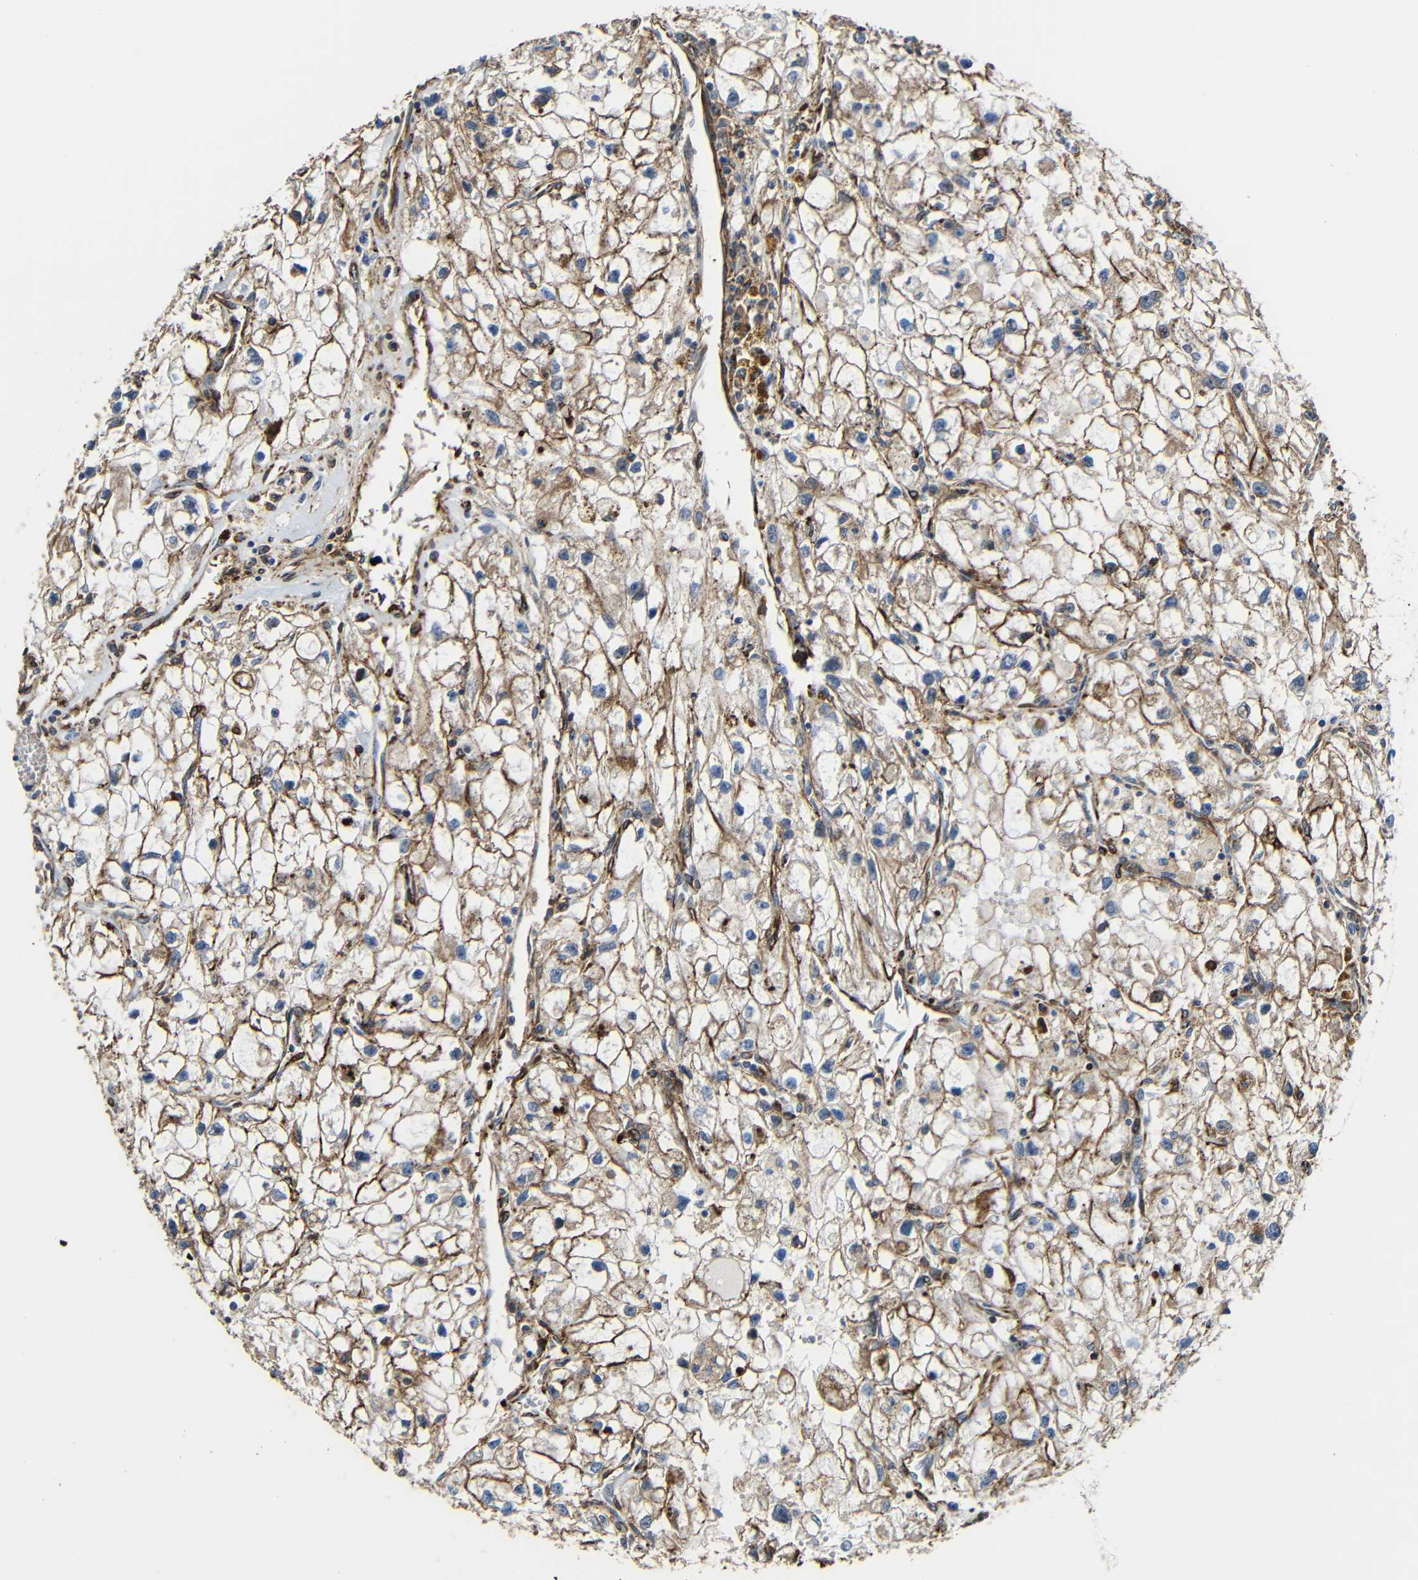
{"staining": {"intensity": "weak", "quantity": ">75%", "location": "cytoplasmic/membranous"}, "tissue": "renal cancer", "cell_type": "Tumor cells", "image_type": "cancer", "snomed": [{"axis": "morphology", "description": "Adenocarcinoma, NOS"}, {"axis": "topography", "description": "Kidney"}], "caption": "This photomicrograph displays adenocarcinoma (renal) stained with immunohistochemistry to label a protein in brown. The cytoplasmic/membranous of tumor cells show weak positivity for the protein. Nuclei are counter-stained blue.", "gene": "IGSF10", "patient": {"sex": "female", "age": 70}}